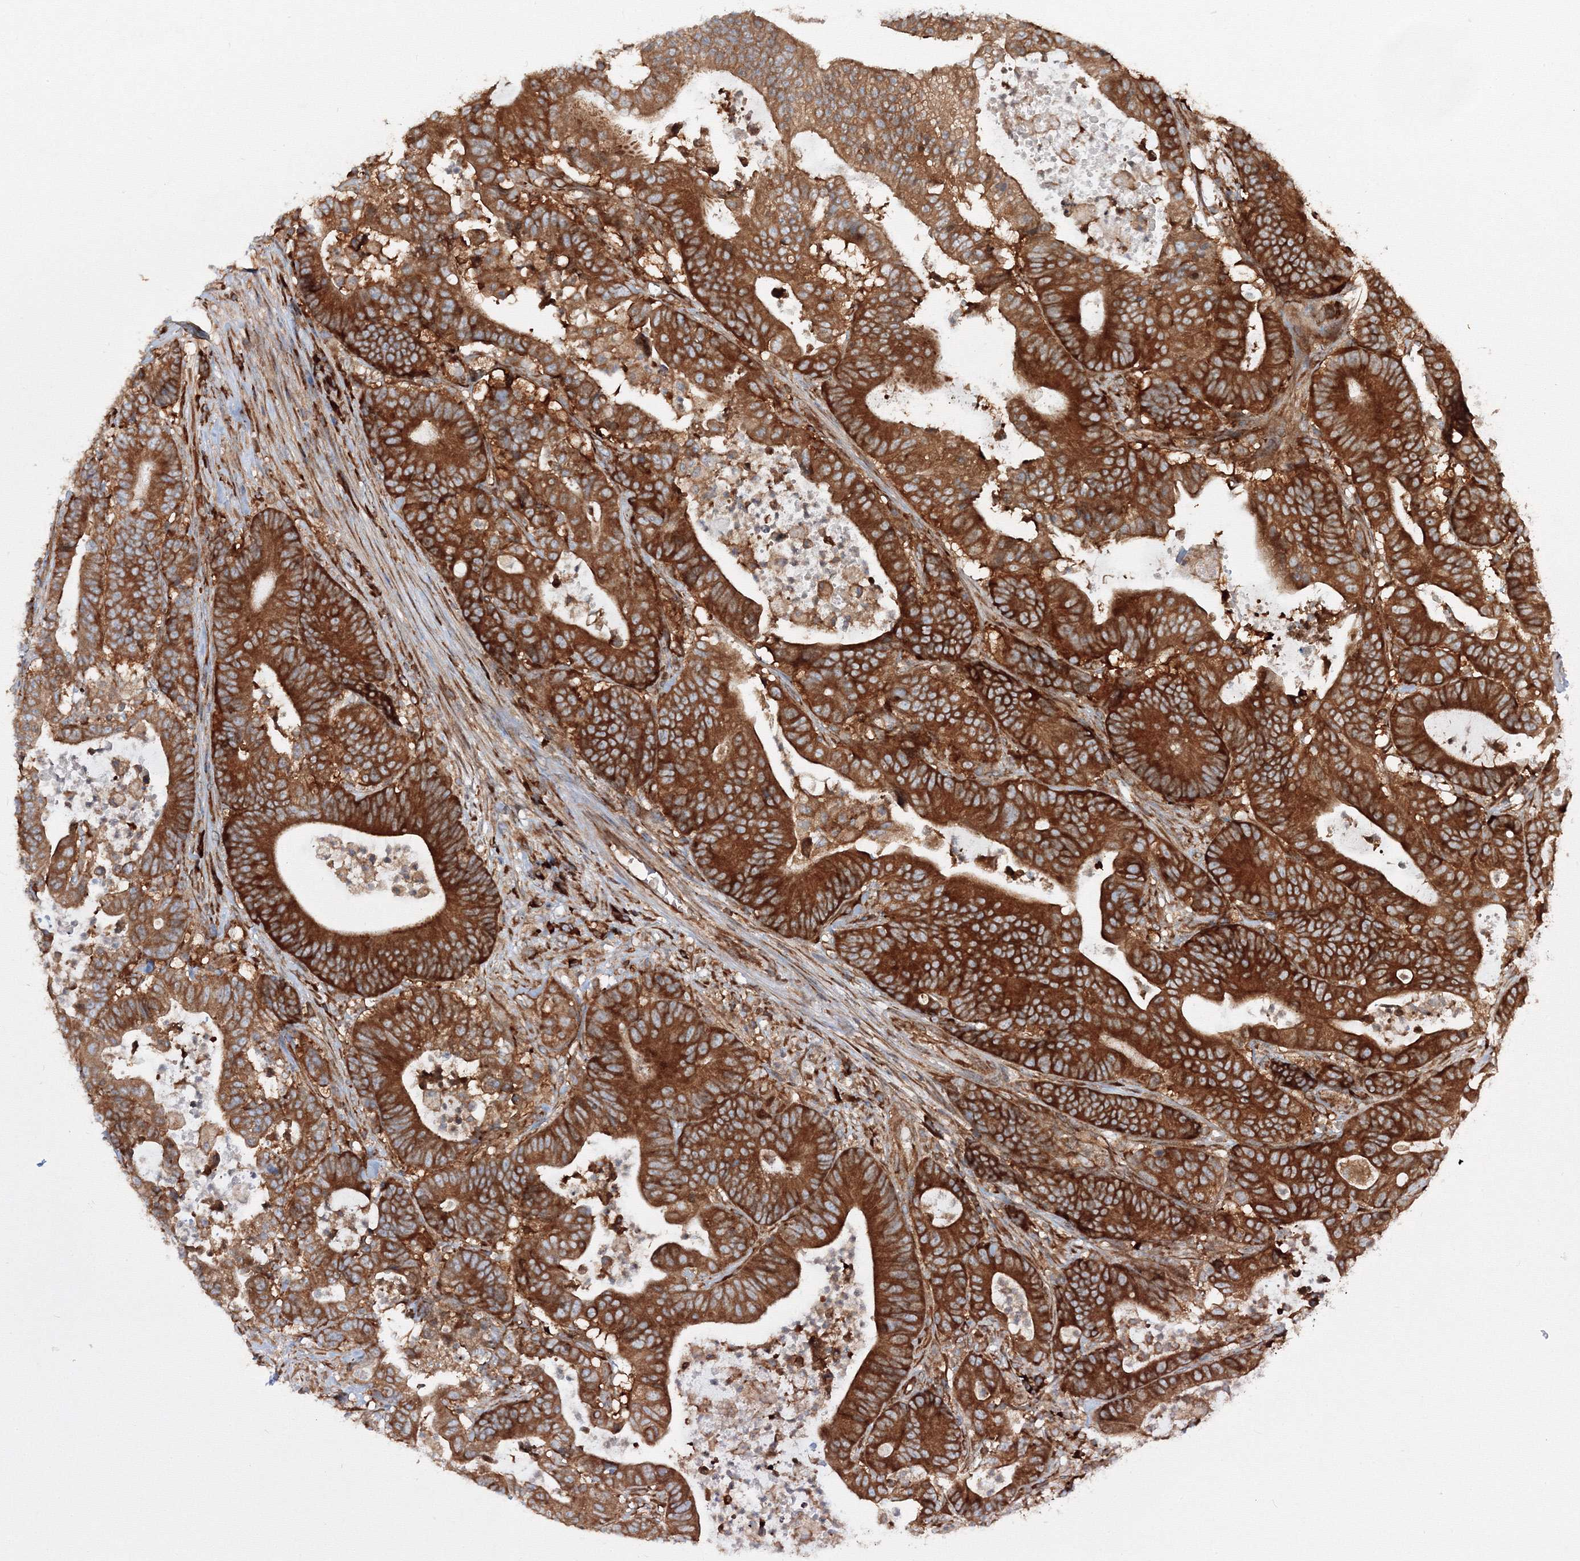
{"staining": {"intensity": "strong", "quantity": ">75%", "location": "cytoplasmic/membranous"}, "tissue": "colorectal cancer", "cell_type": "Tumor cells", "image_type": "cancer", "snomed": [{"axis": "morphology", "description": "Adenocarcinoma, NOS"}, {"axis": "topography", "description": "Colon"}], "caption": "Adenocarcinoma (colorectal) tissue demonstrates strong cytoplasmic/membranous positivity in about >75% of tumor cells Immunohistochemistry (ihc) stains the protein of interest in brown and the nuclei are stained blue.", "gene": "HARS1", "patient": {"sex": "female", "age": 84}}